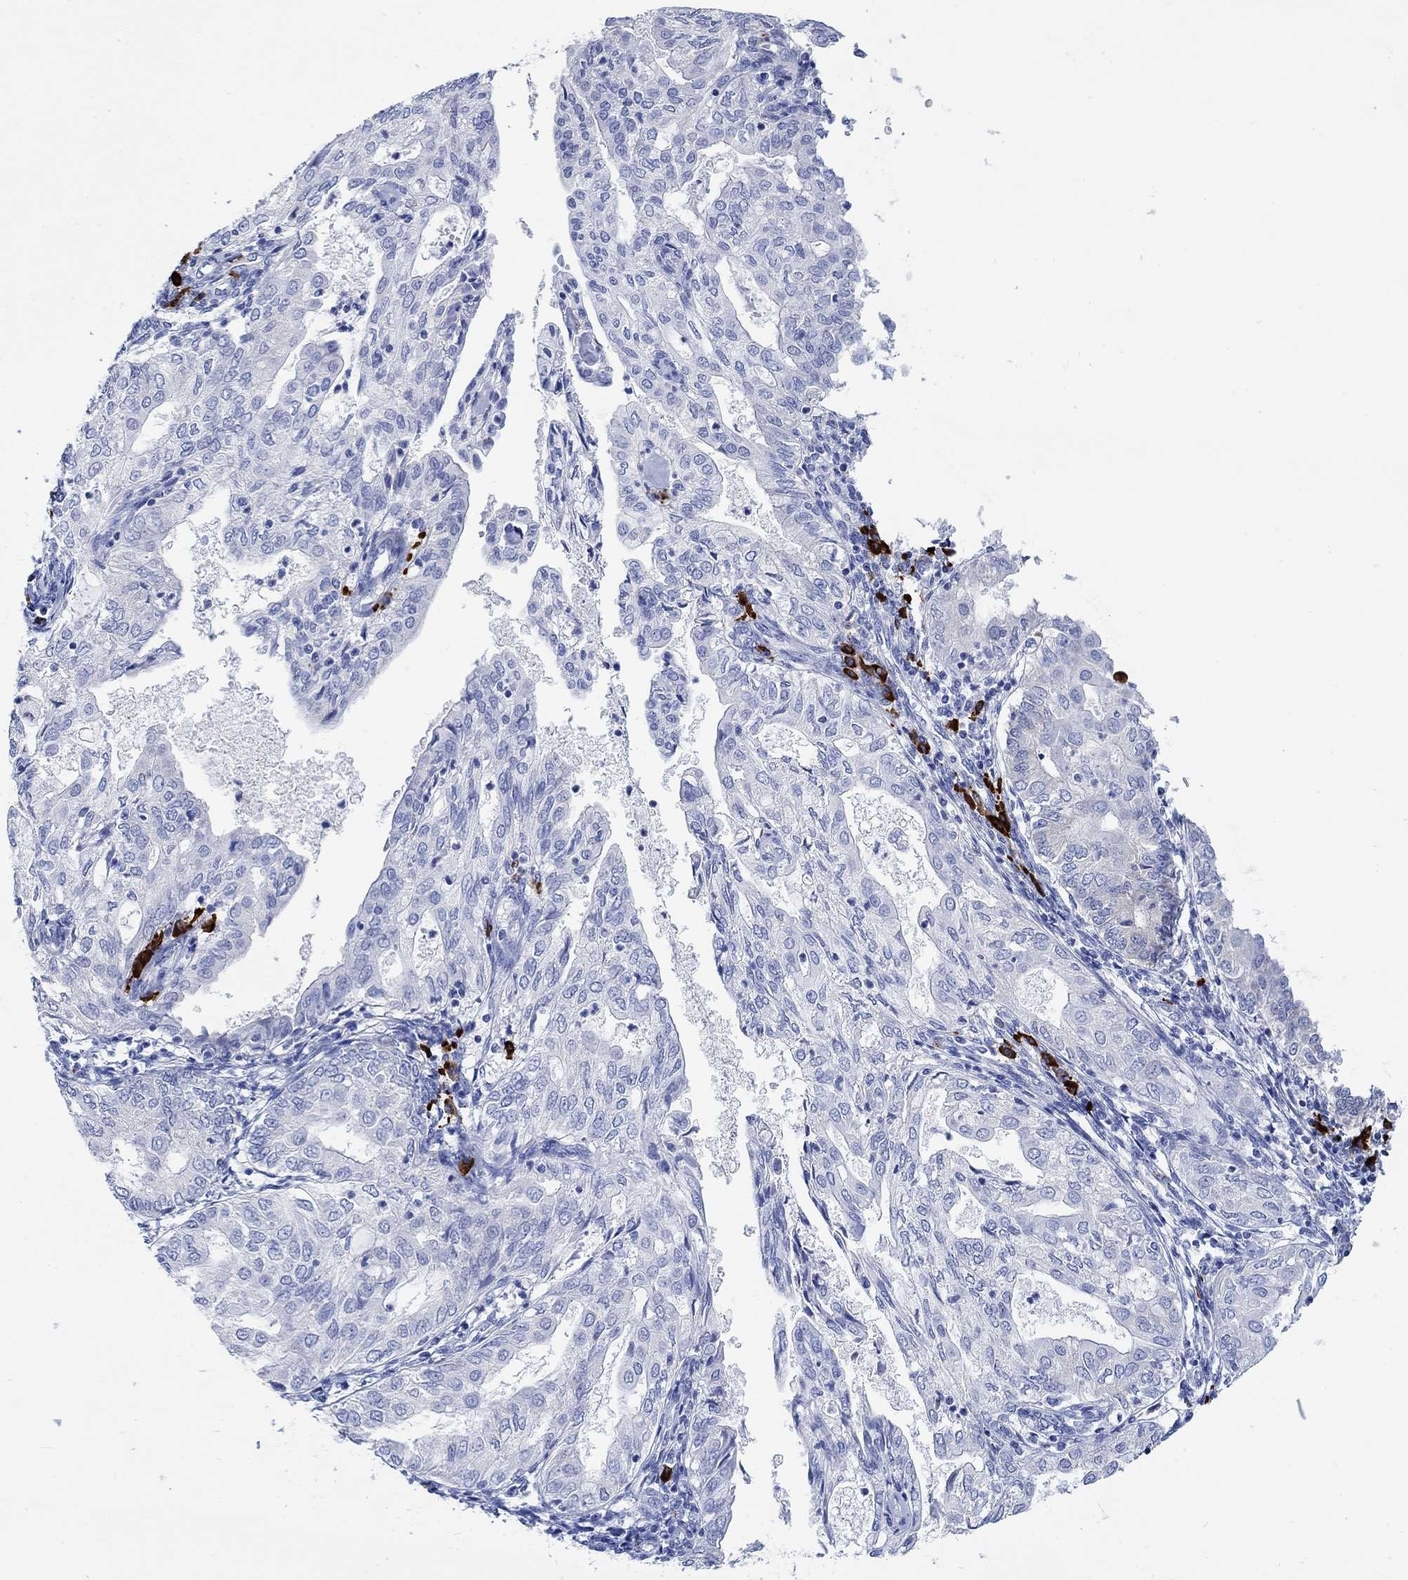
{"staining": {"intensity": "negative", "quantity": "none", "location": "none"}, "tissue": "endometrial cancer", "cell_type": "Tumor cells", "image_type": "cancer", "snomed": [{"axis": "morphology", "description": "Adenocarcinoma, NOS"}, {"axis": "topography", "description": "Endometrium"}], "caption": "Human endometrial cancer stained for a protein using immunohistochemistry (IHC) exhibits no expression in tumor cells.", "gene": "P2RY6", "patient": {"sex": "female", "age": 68}}